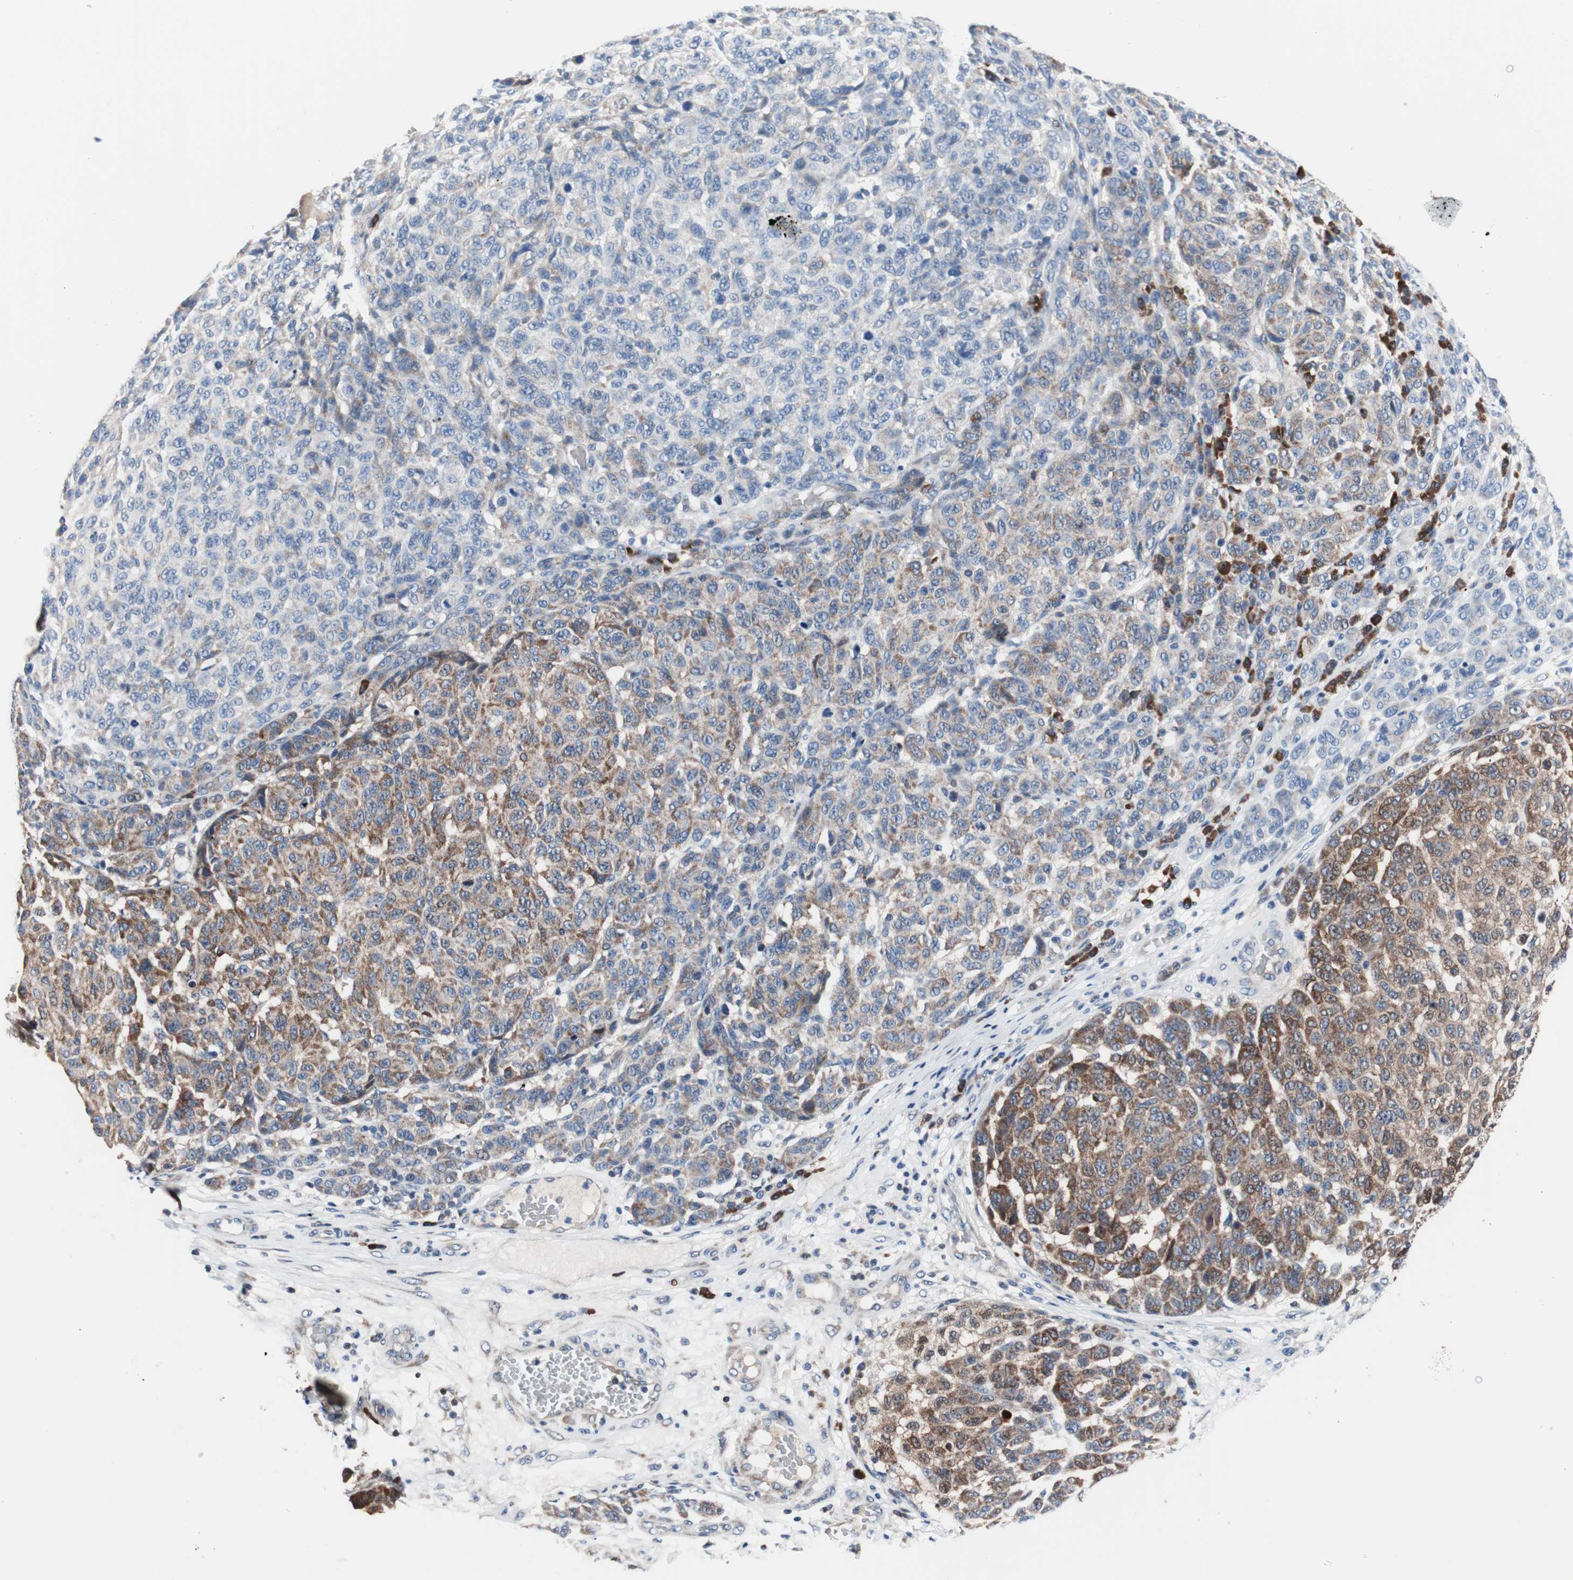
{"staining": {"intensity": "weak", "quantity": ">75%", "location": "cytoplasmic/membranous"}, "tissue": "melanoma", "cell_type": "Tumor cells", "image_type": "cancer", "snomed": [{"axis": "morphology", "description": "Malignant melanoma, NOS"}, {"axis": "topography", "description": "Skin"}], "caption": "Tumor cells show weak cytoplasmic/membranous expression in about >75% of cells in malignant melanoma.", "gene": "PRDX2", "patient": {"sex": "male", "age": 59}}